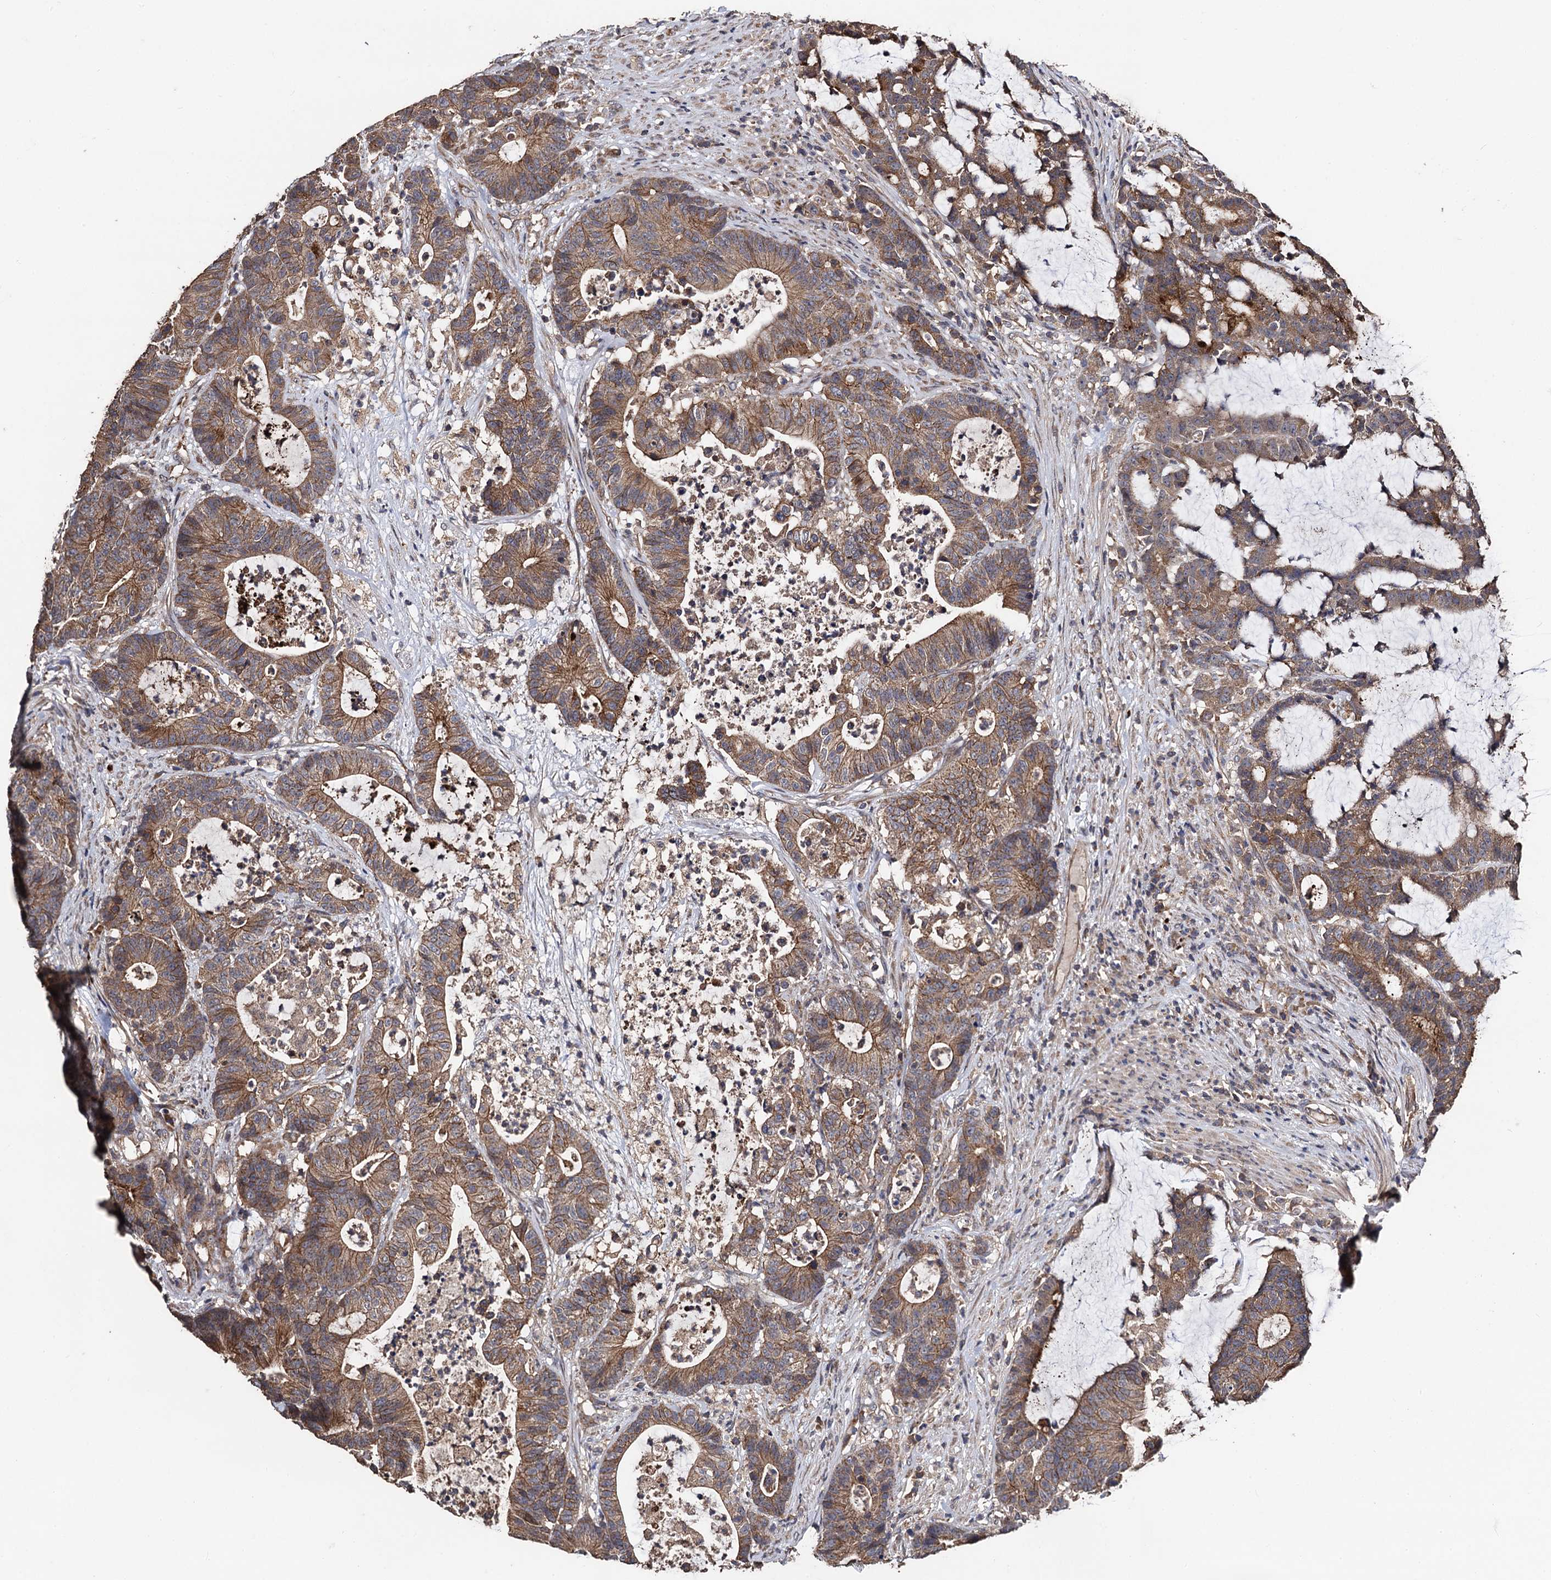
{"staining": {"intensity": "moderate", "quantity": ">75%", "location": "cytoplasmic/membranous"}, "tissue": "colorectal cancer", "cell_type": "Tumor cells", "image_type": "cancer", "snomed": [{"axis": "morphology", "description": "Adenocarcinoma, NOS"}, {"axis": "topography", "description": "Colon"}], "caption": "Tumor cells exhibit moderate cytoplasmic/membranous expression in approximately >75% of cells in adenocarcinoma (colorectal).", "gene": "PPTC7", "patient": {"sex": "female", "age": 84}}